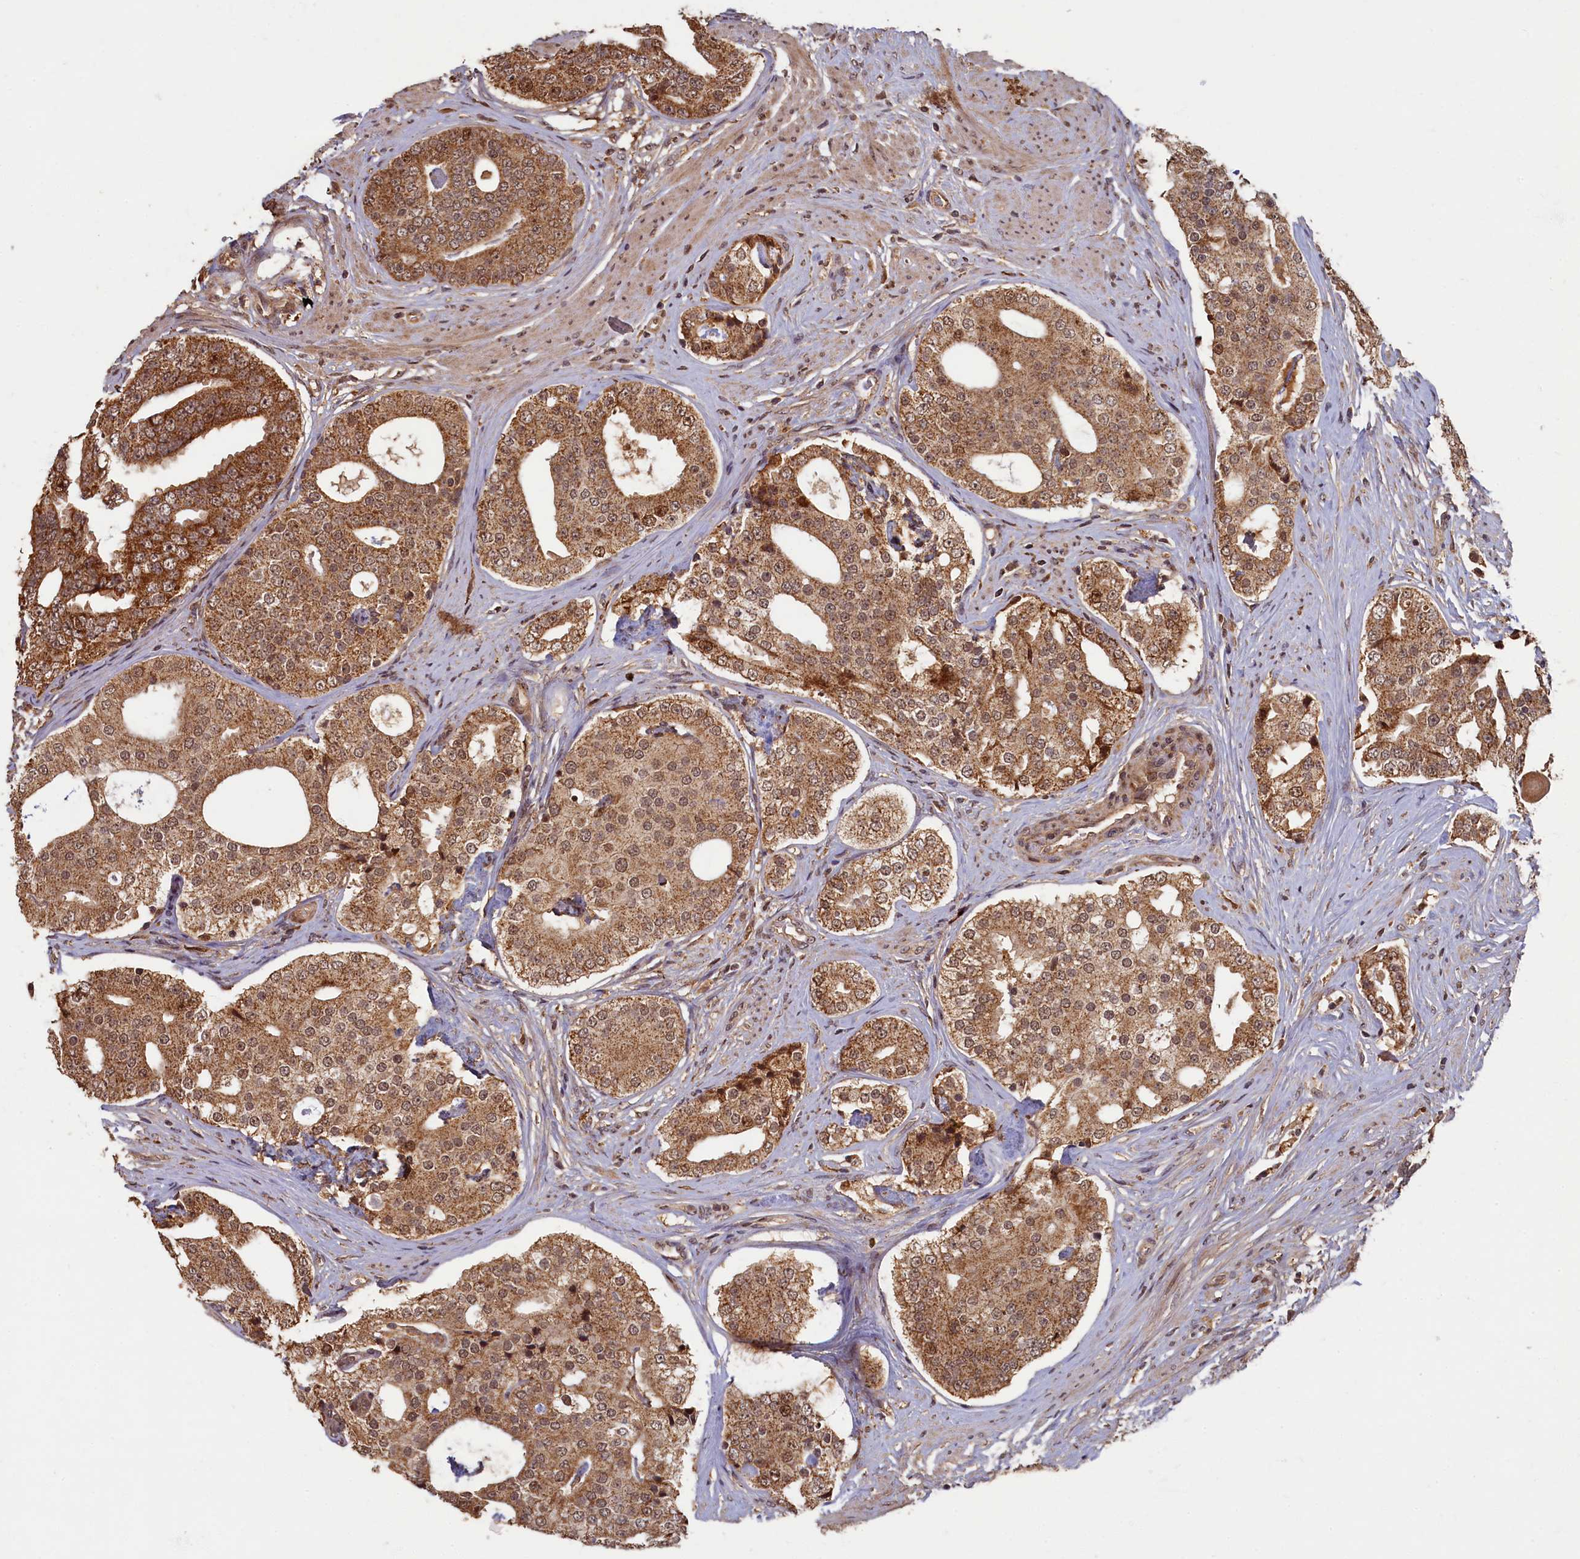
{"staining": {"intensity": "moderate", "quantity": ">75%", "location": "cytoplasmic/membranous,nuclear"}, "tissue": "prostate cancer", "cell_type": "Tumor cells", "image_type": "cancer", "snomed": [{"axis": "morphology", "description": "Adenocarcinoma, High grade"}, {"axis": "topography", "description": "Prostate"}], "caption": "Tumor cells reveal medium levels of moderate cytoplasmic/membranous and nuclear staining in about >75% of cells in human prostate cancer (high-grade adenocarcinoma).", "gene": "BRCA1", "patient": {"sex": "male", "age": 56}}